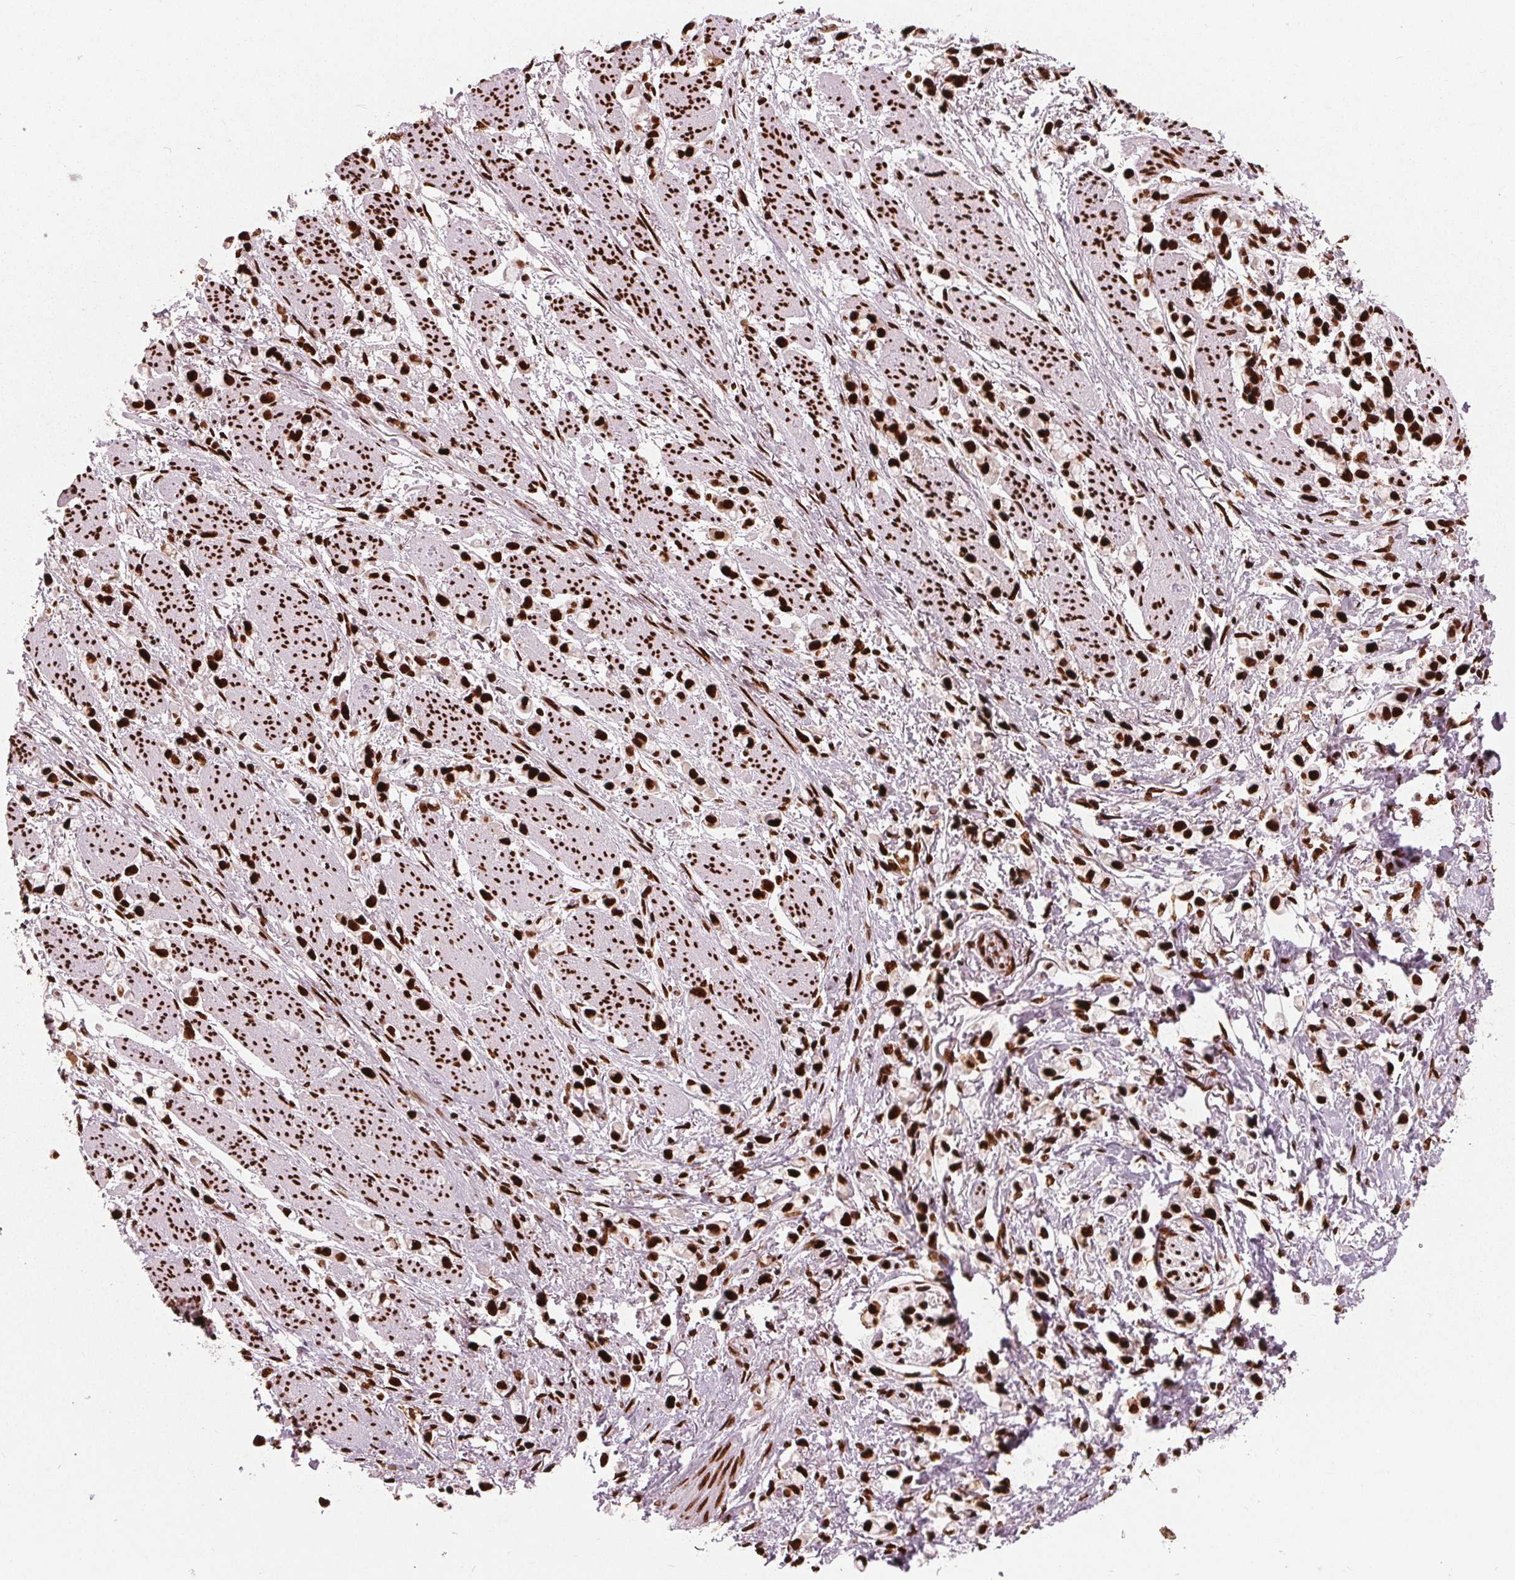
{"staining": {"intensity": "strong", "quantity": ">75%", "location": "nuclear"}, "tissue": "stomach cancer", "cell_type": "Tumor cells", "image_type": "cancer", "snomed": [{"axis": "morphology", "description": "Adenocarcinoma, NOS"}, {"axis": "topography", "description": "Stomach"}], "caption": "Protein analysis of stomach cancer (adenocarcinoma) tissue shows strong nuclear positivity in about >75% of tumor cells.", "gene": "BRD4", "patient": {"sex": "female", "age": 81}}